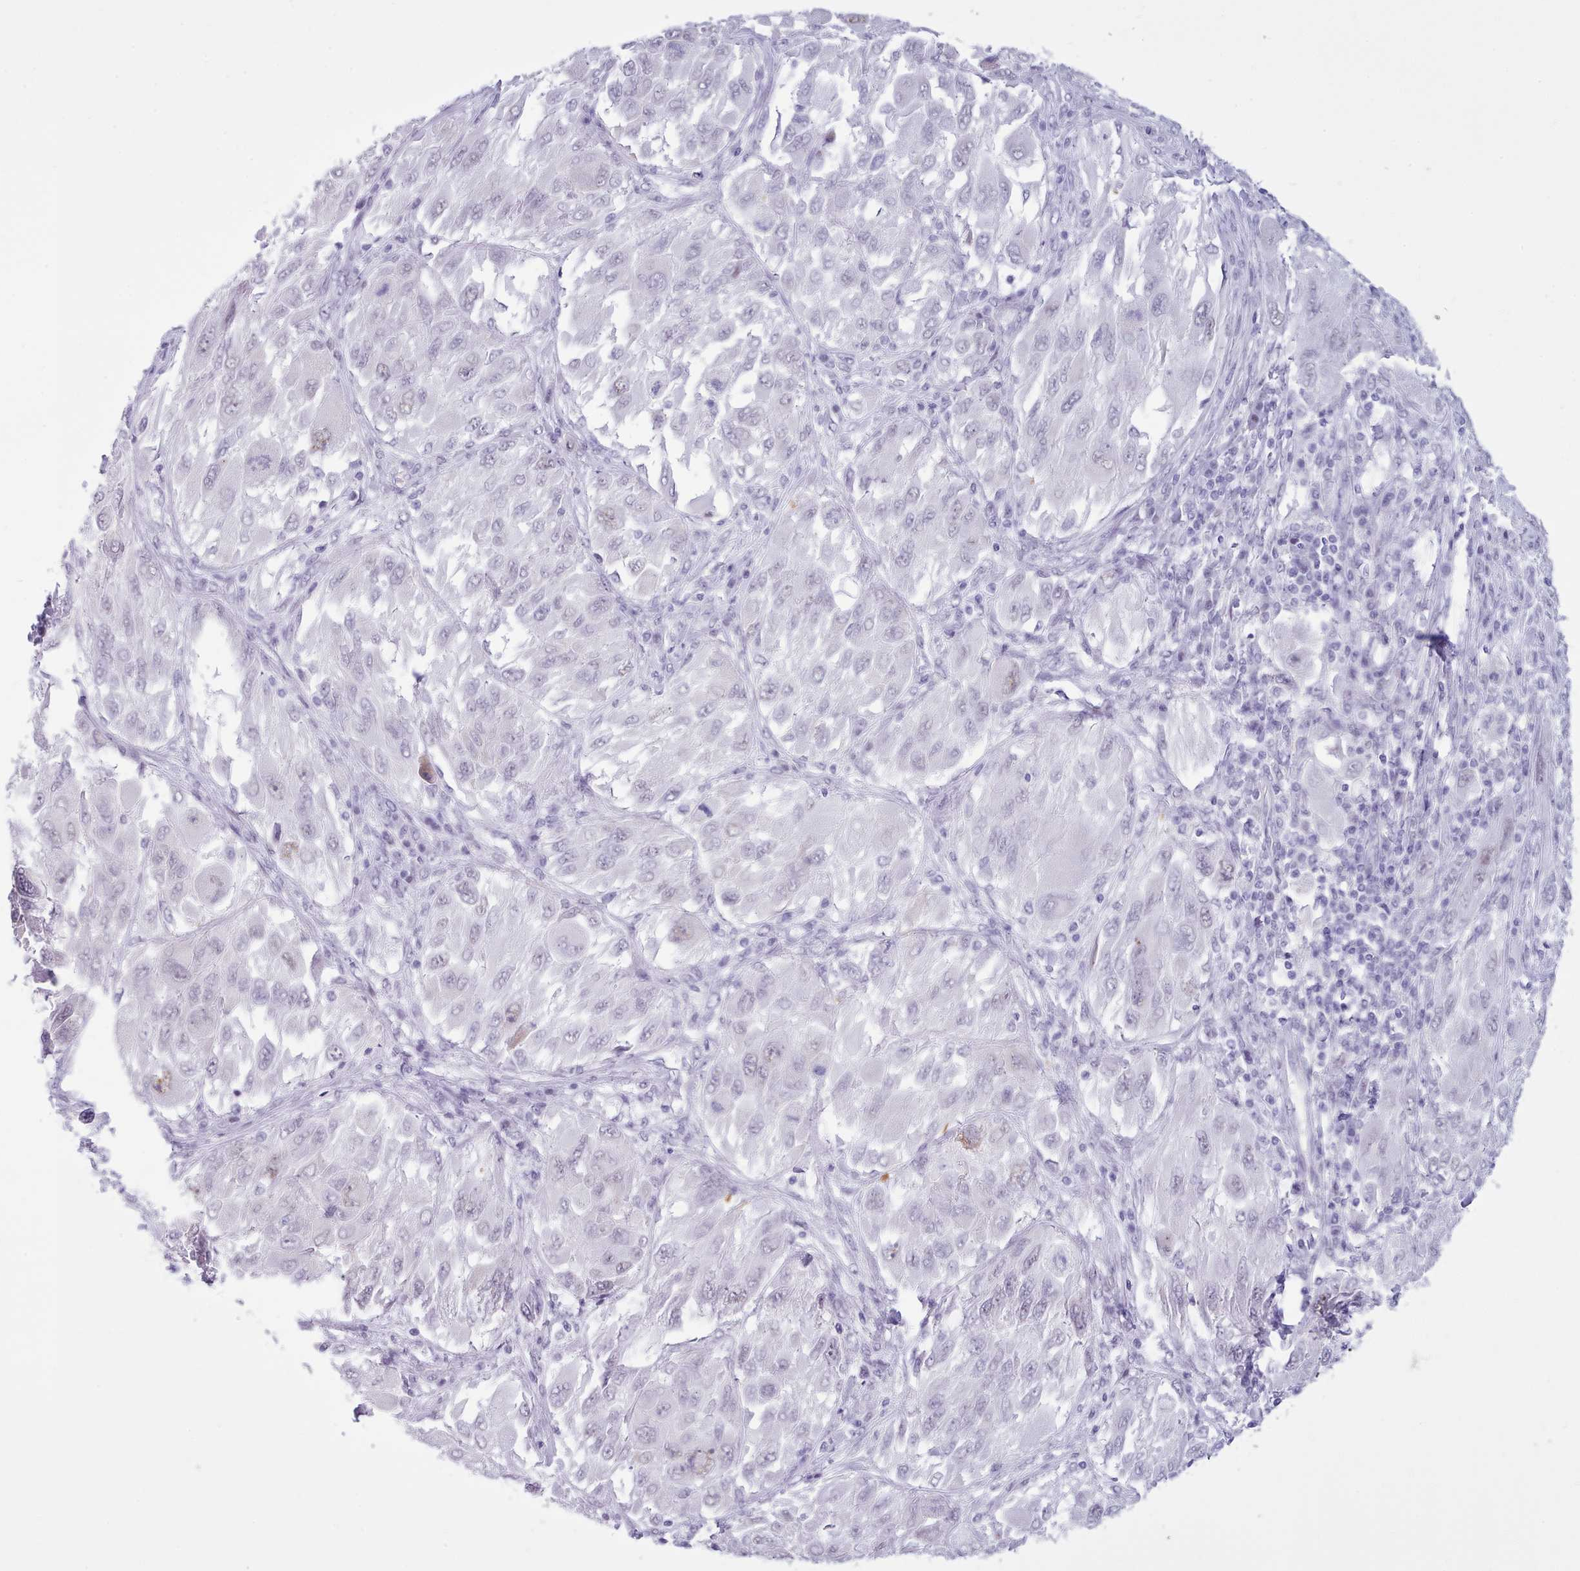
{"staining": {"intensity": "negative", "quantity": "none", "location": "none"}, "tissue": "melanoma", "cell_type": "Tumor cells", "image_type": "cancer", "snomed": [{"axis": "morphology", "description": "Malignant melanoma, NOS"}, {"axis": "topography", "description": "Skin"}], "caption": "High magnification brightfield microscopy of melanoma stained with DAB (3,3'-diaminobenzidine) (brown) and counterstained with hematoxylin (blue): tumor cells show no significant positivity.", "gene": "FBXO48", "patient": {"sex": "female", "age": 91}}